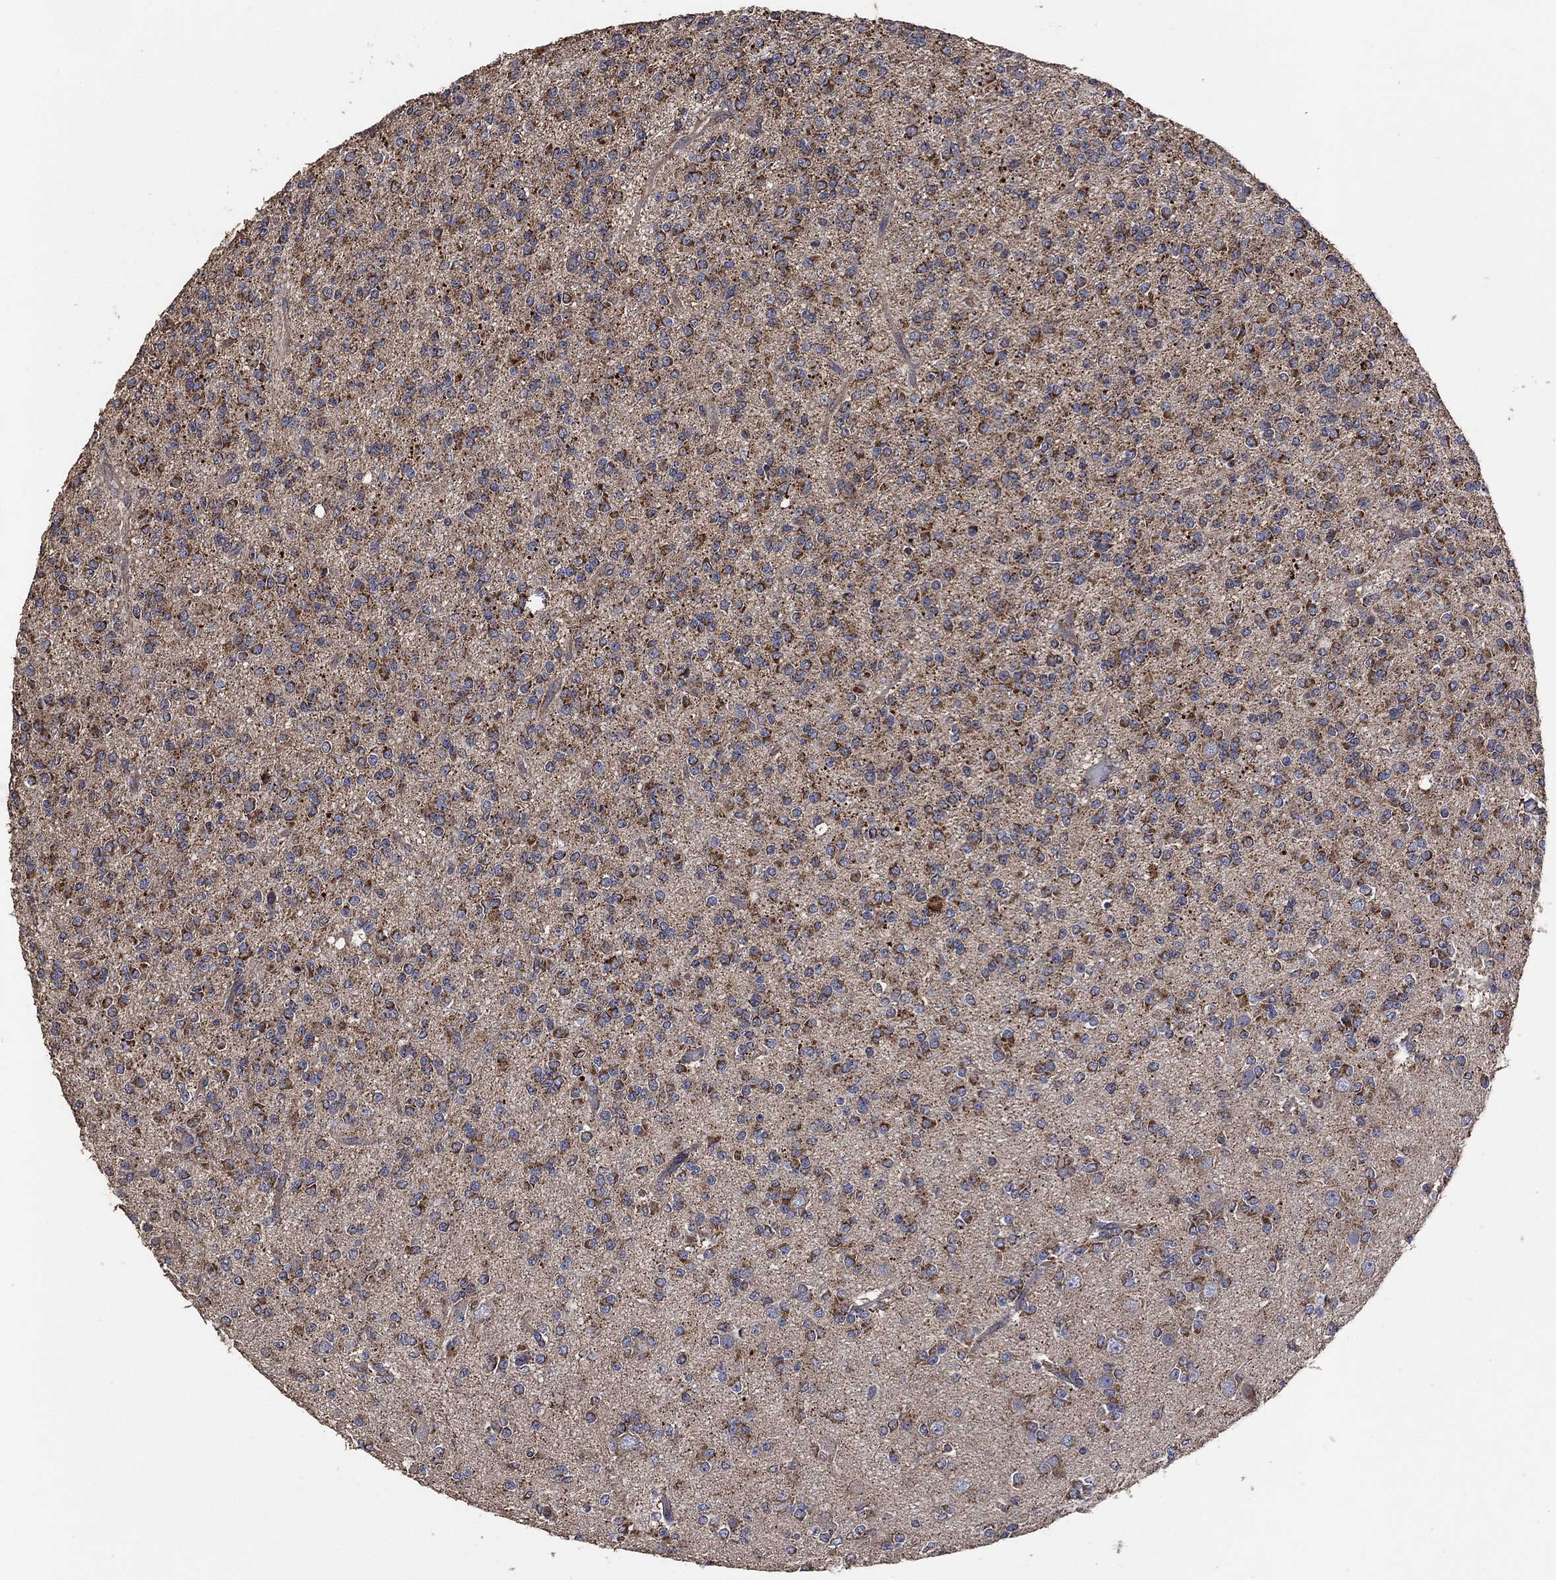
{"staining": {"intensity": "moderate", "quantity": "25%-75%", "location": "cytoplasmic/membranous"}, "tissue": "glioma", "cell_type": "Tumor cells", "image_type": "cancer", "snomed": [{"axis": "morphology", "description": "Glioma, malignant, Low grade"}, {"axis": "topography", "description": "Brain"}], "caption": "Immunohistochemistry of malignant glioma (low-grade) demonstrates medium levels of moderate cytoplasmic/membranous staining in approximately 25%-75% of tumor cells.", "gene": "LIMD1", "patient": {"sex": "male", "age": 27}}